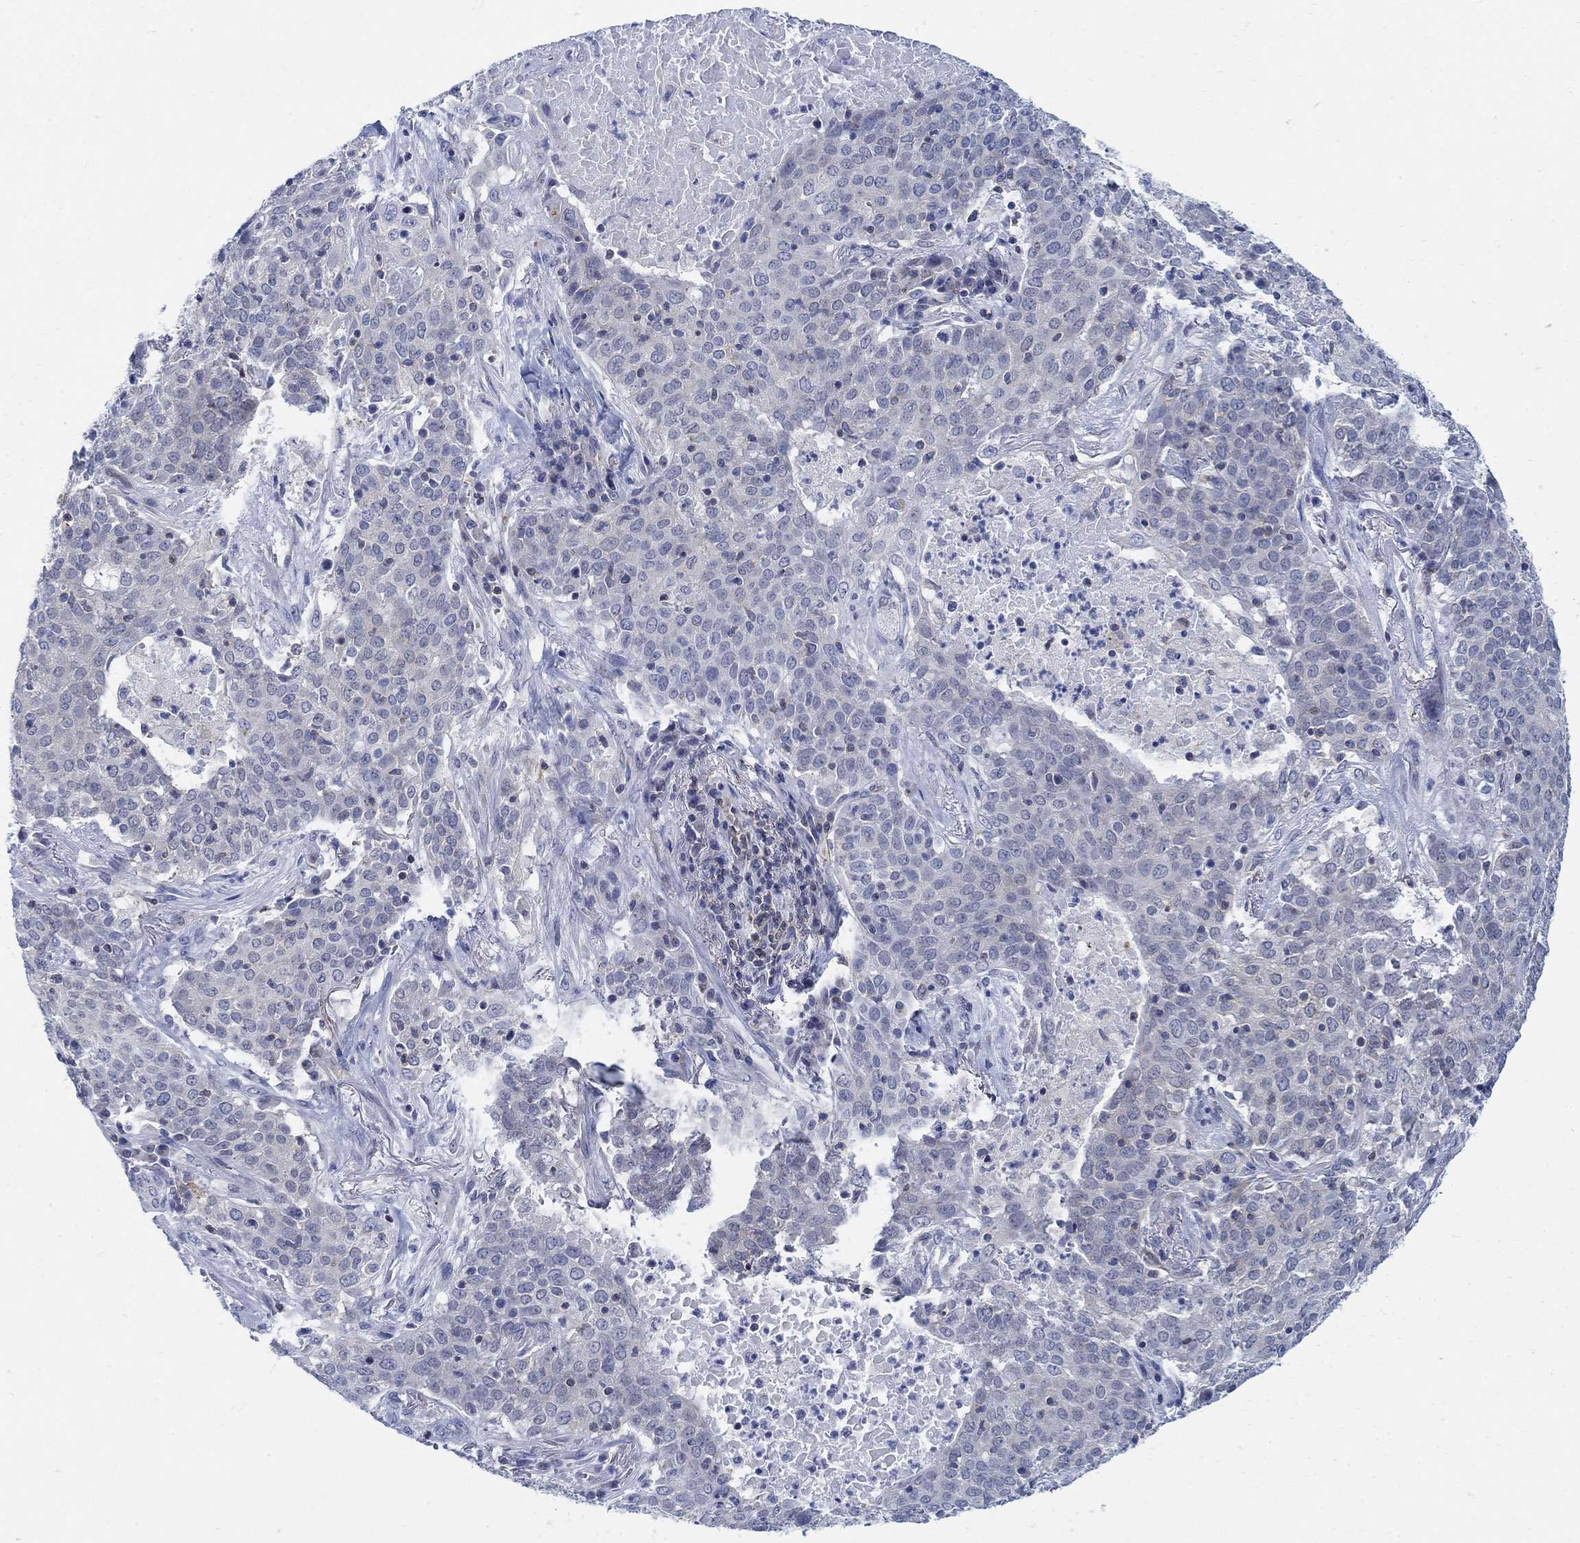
{"staining": {"intensity": "negative", "quantity": "none", "location": "none"}, "tissue": "lung cancer", "cell_type": "Tumor cells", "image_type": "cancer", "snomed": [{"axis": "morphology", "description": "Squamous cell carcinoma, NOS"}, {"axis": "topography", "description": "Lung"}], "caption": "DAB (3,3'-diaminobenzidine) immunohistochemical staining of human lung cancer (squamous cell carcinoma) shows no significant expression in tumor cells.", "gene": "PHF21B", "patient": {"sex": "male", "age": 82}}